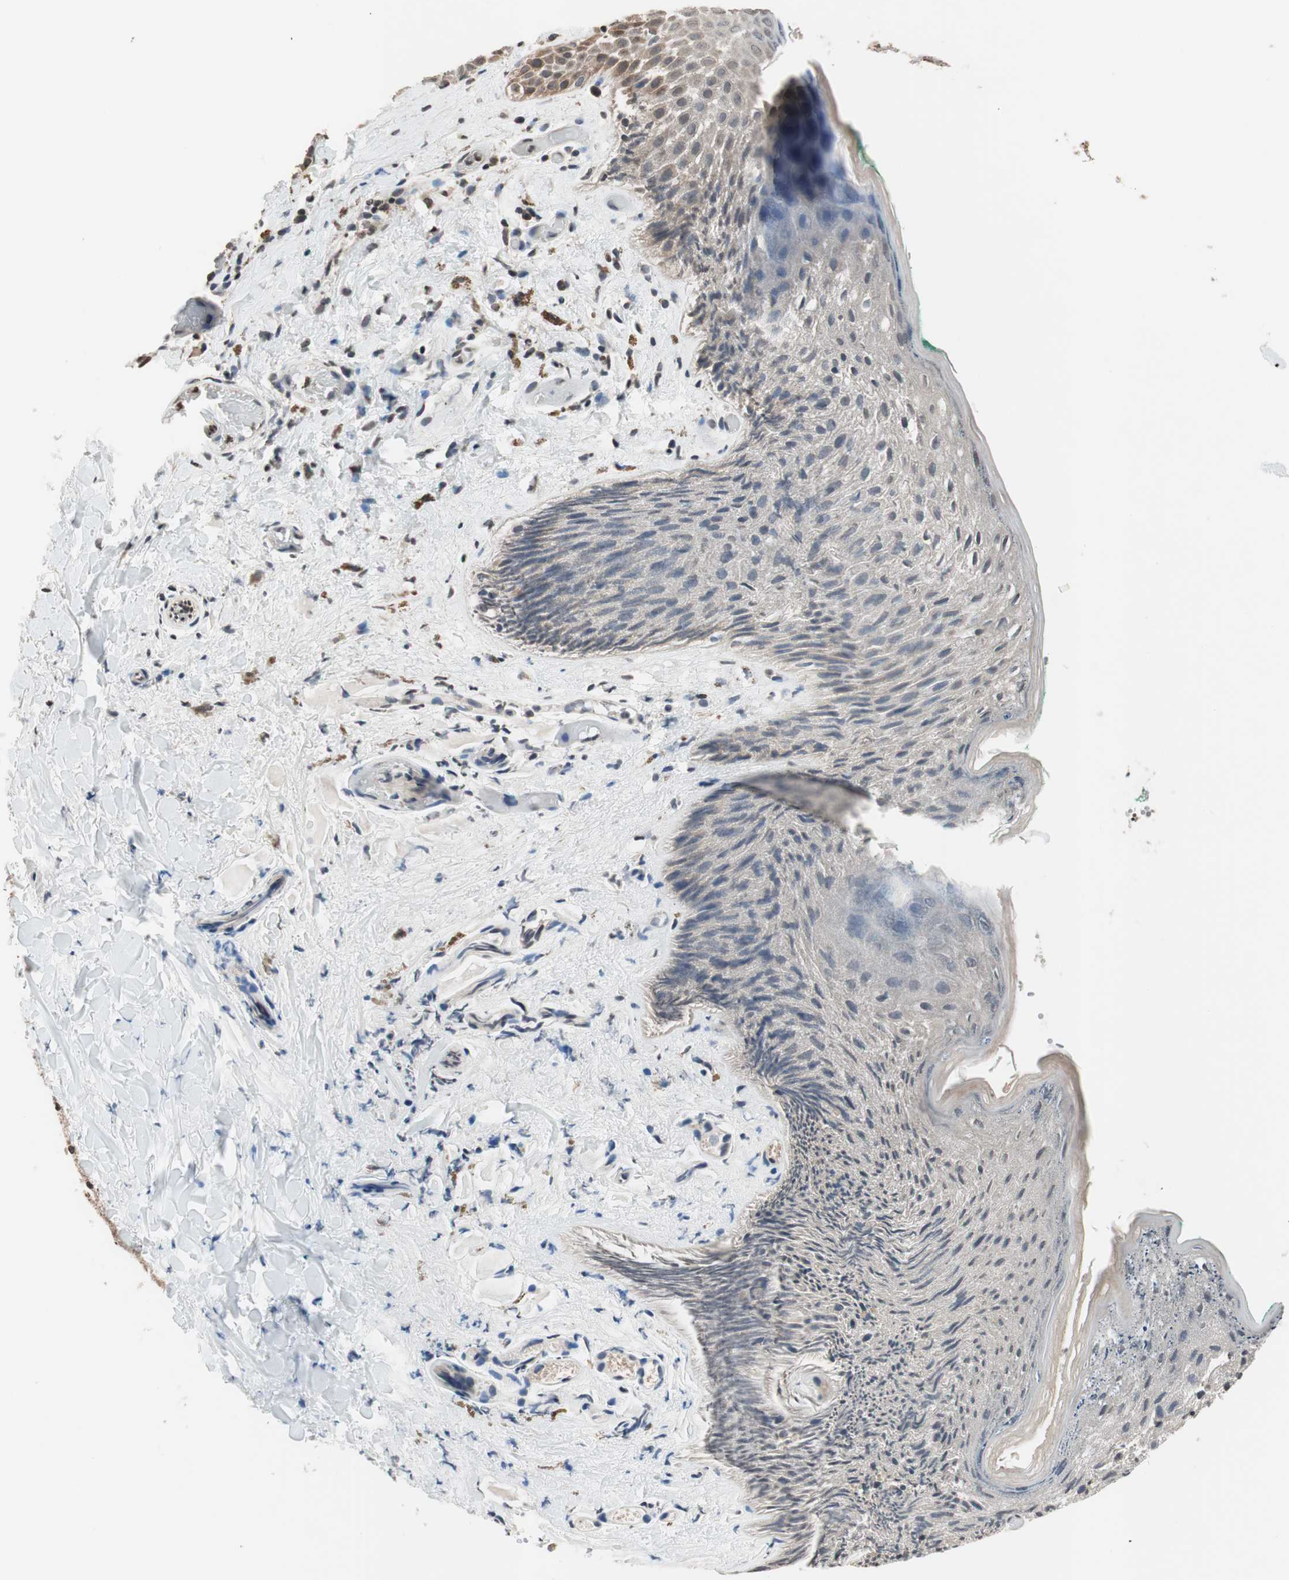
{"staining": {"intensity": "moderate", "quantity": "<25%", "location": "cytoplasmic/membranous"}, "tissue": "skin", "cell_type": "Epidermal cells", "image_type": "normal", "snomed": [{"axis": "morphology", "description": "Normal tissue, NOS"}, {"axis": "topography", "description": "Anal"}], "caption": "Brown immunohistochemical staining in normal skin reveals moderate cytoplasmic/membranous positivity in about <25% of epidermal cells. (DAB IHC with brightfield microscopy, high magnification).", "gene": "GCLC", "patient": {"sex": "male", "age": 74}}